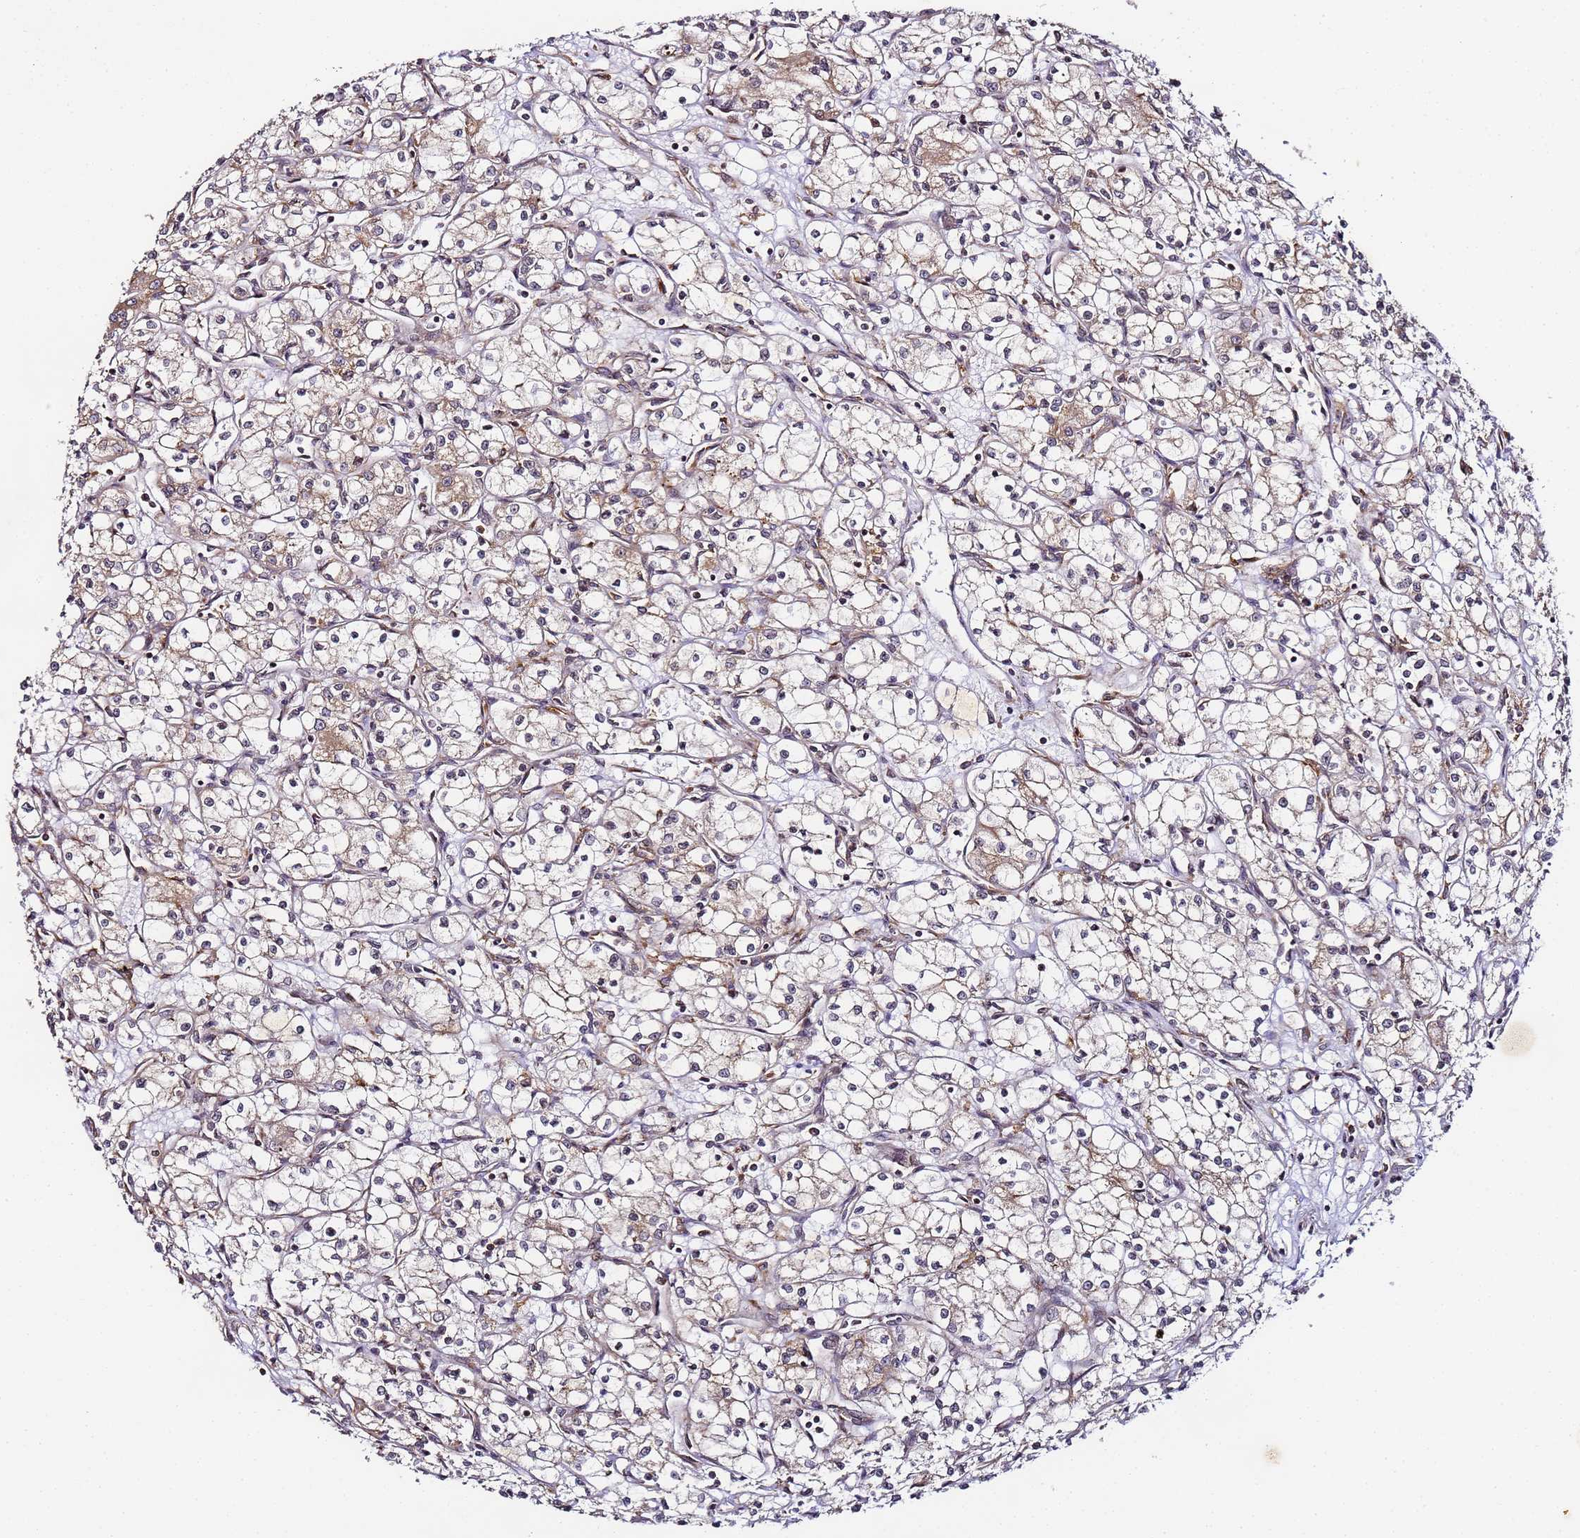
{"staining": {"intensity": "moderate", "quantity": "<25%", "location": "cytoplasmic/membranous"}, "tissue": "renal cancer", "cell_type": "Tumor cells", "image_type": "cancer", "snomed": [{"axis": "morphology", "description": "Adenocarcinoma, NOS"}, {"axis": "topography", "description": "Kidney"}], "caption": "Brown immunohistochemical staining in human renal adenocarcinoma displays moderate cytoplasmic/membranous positivity in approximately <25% of tumor cells.", "gene": "RPL13A", "patient": {"sex": "male", "age": 59}}